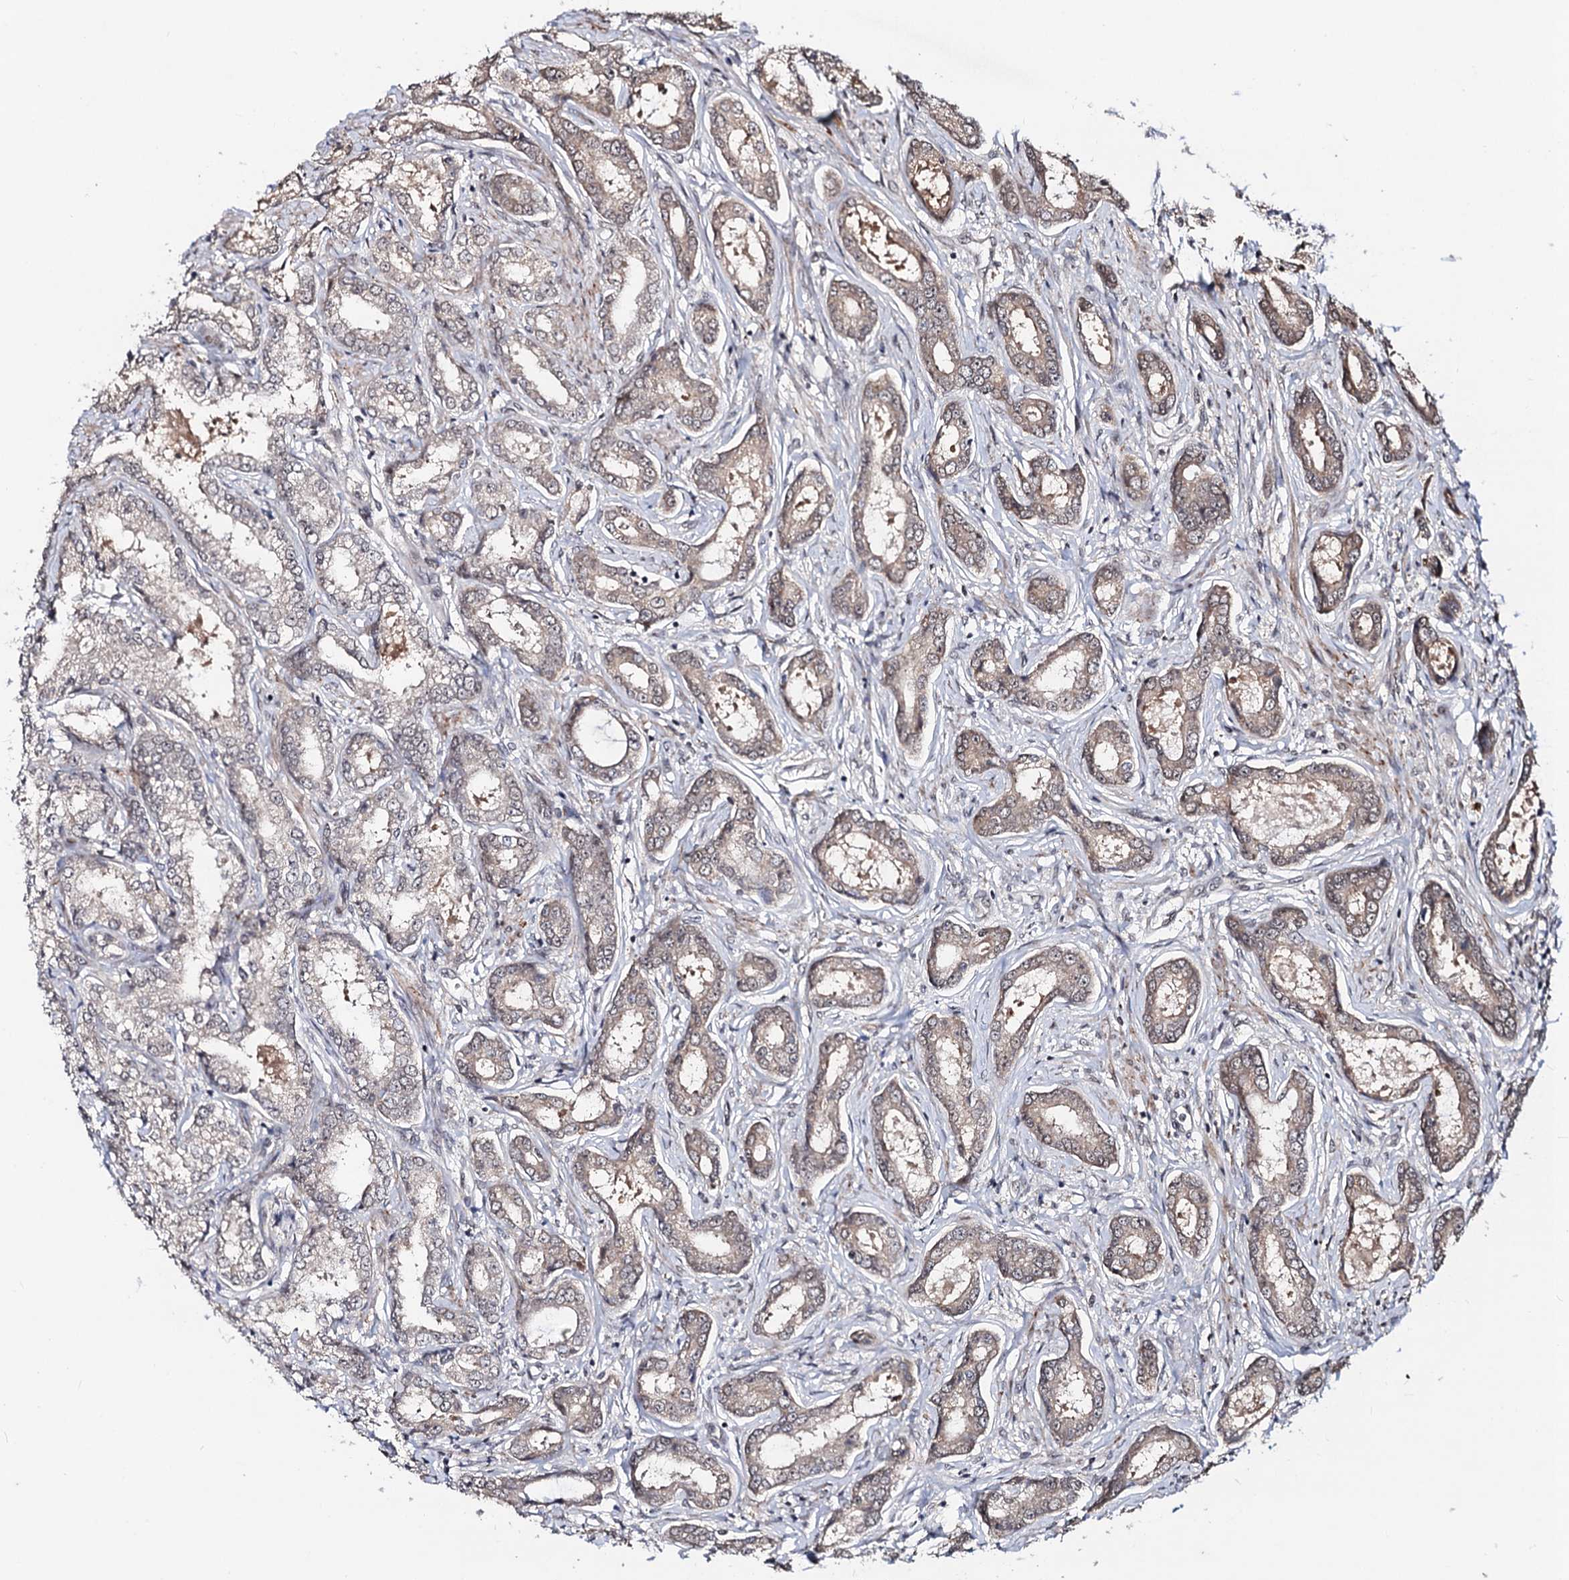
{"staining": {"intensity": "weak", "quantity": "<25%", "location": "cytoplasmic/membranous"}, "tissue": "prostate cancer", "cell_type": "Tumor cells", "image_type": "cancer", "snomed": [{"axis": "morphology", "description": "Adenocarcinoma, Low grade"}, {"axis": "topography", "description": "Prostate"}], "caption": "Immunohistochemistry of prostate cancer (adenocarcinoma (low-grade)) exhibits no expression in tumor cells.", "gene": "SFSWAP", "patient": {"sex": "male", "age": 68}}